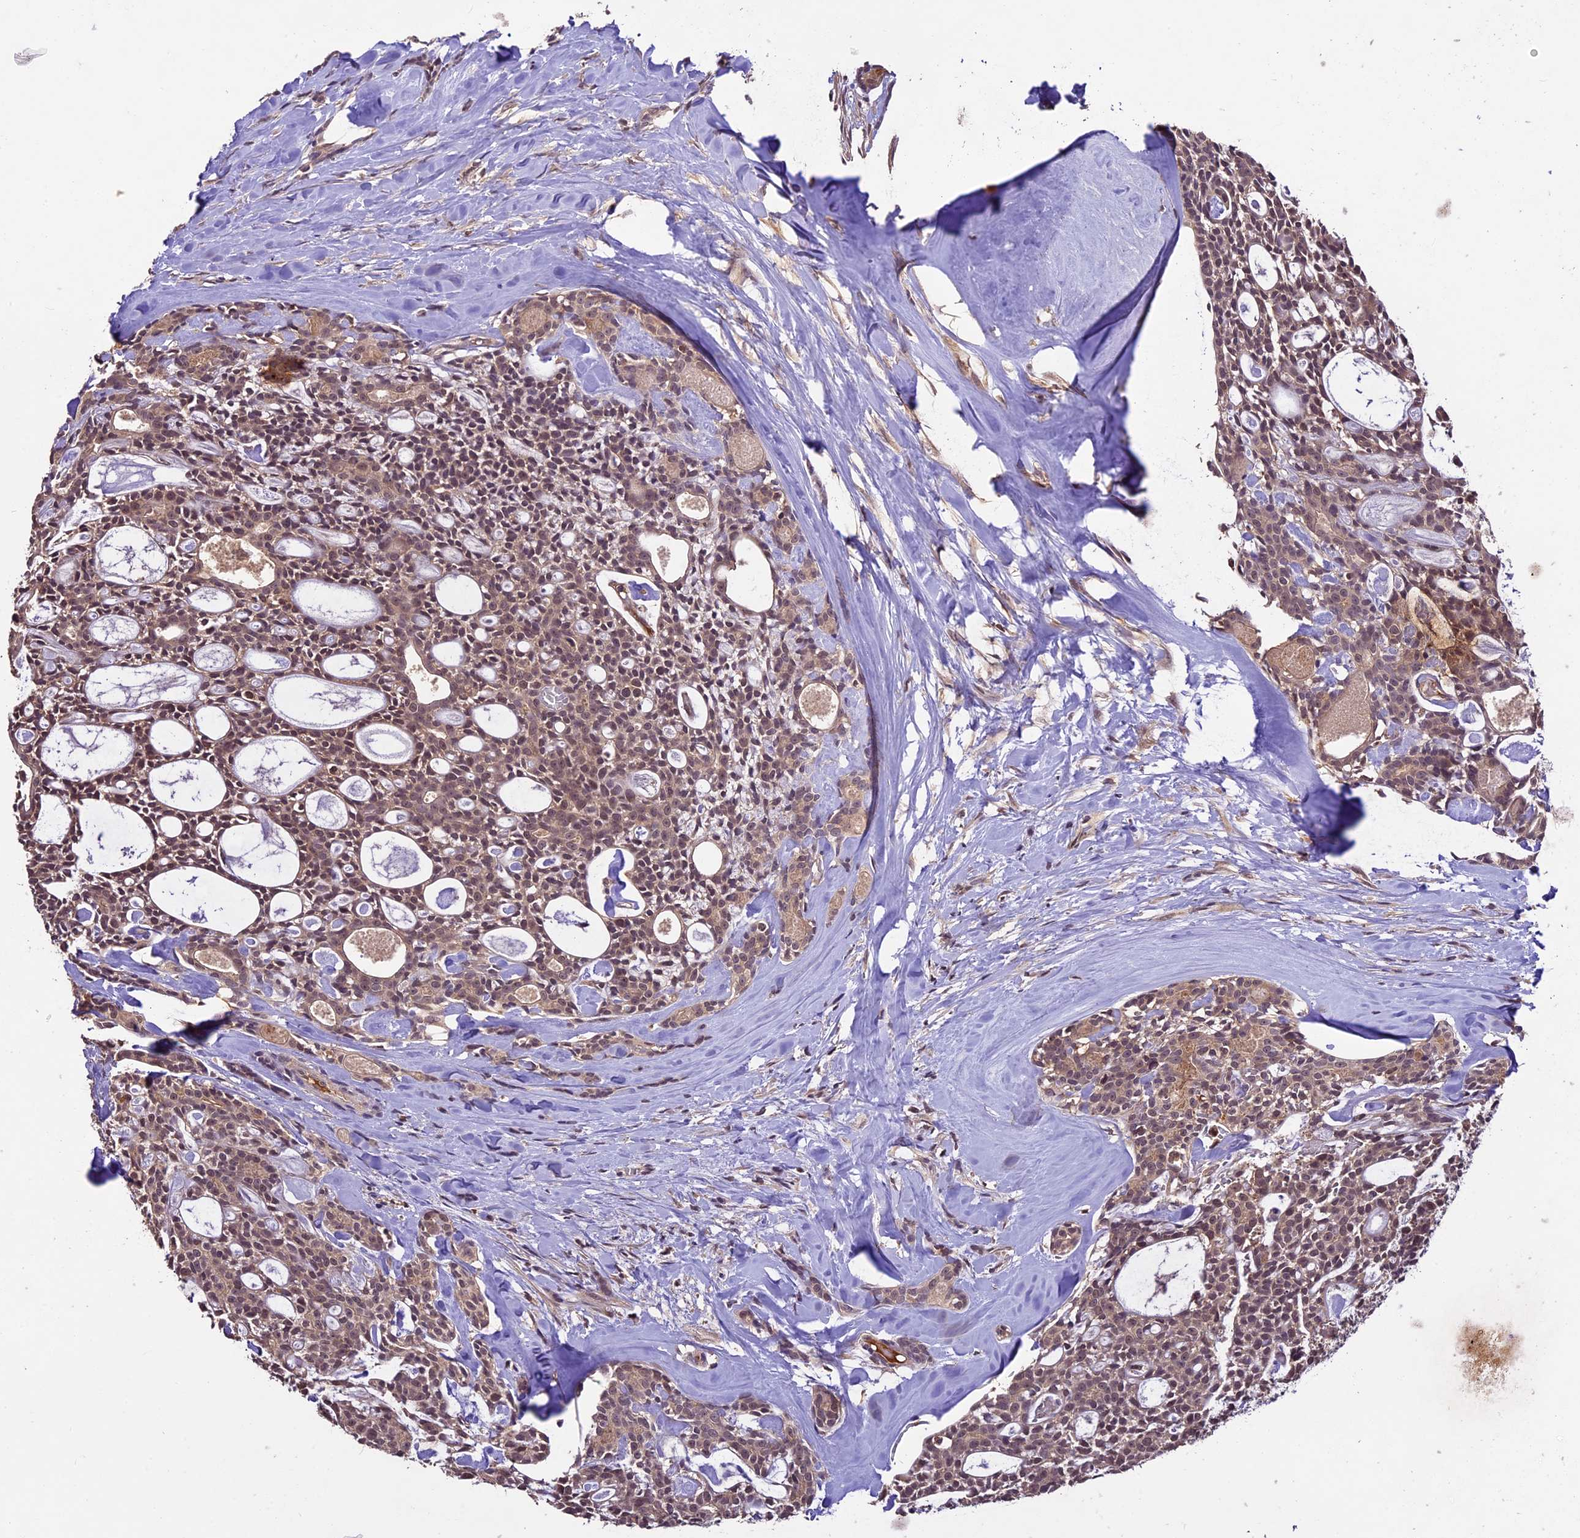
{"staining": {"intensity": "moderate", "quantity": ">75%", "location": "cytoplasmic/membranous,nuclear"}, "tissue": "head and neck cancer", "cell_type": "Tumor cells", "image_type": "cancer", "snomed": [{"axis": "morphology", "description": "Adenocarcinoma, NOS"}, {"axis": "topography", "description": "Salivary gland"}, {"axis": "topography", "description": "Head-Neck"}], "caption": "Adenocarcinoma (head and neck) was stained to show a protein in brown. There is medium levels of moderate cytoplasmic/membranous and nuclear staining in about >75% of tumor cells. The protein is stained brown, and the nuclei are stained in blue (DAB (3,3'-diaminobenzidine) IHC with brightfield microscopy, high magnification).", "gene": "ATP10A", "patient": {"sex": "male", "age": 55}}